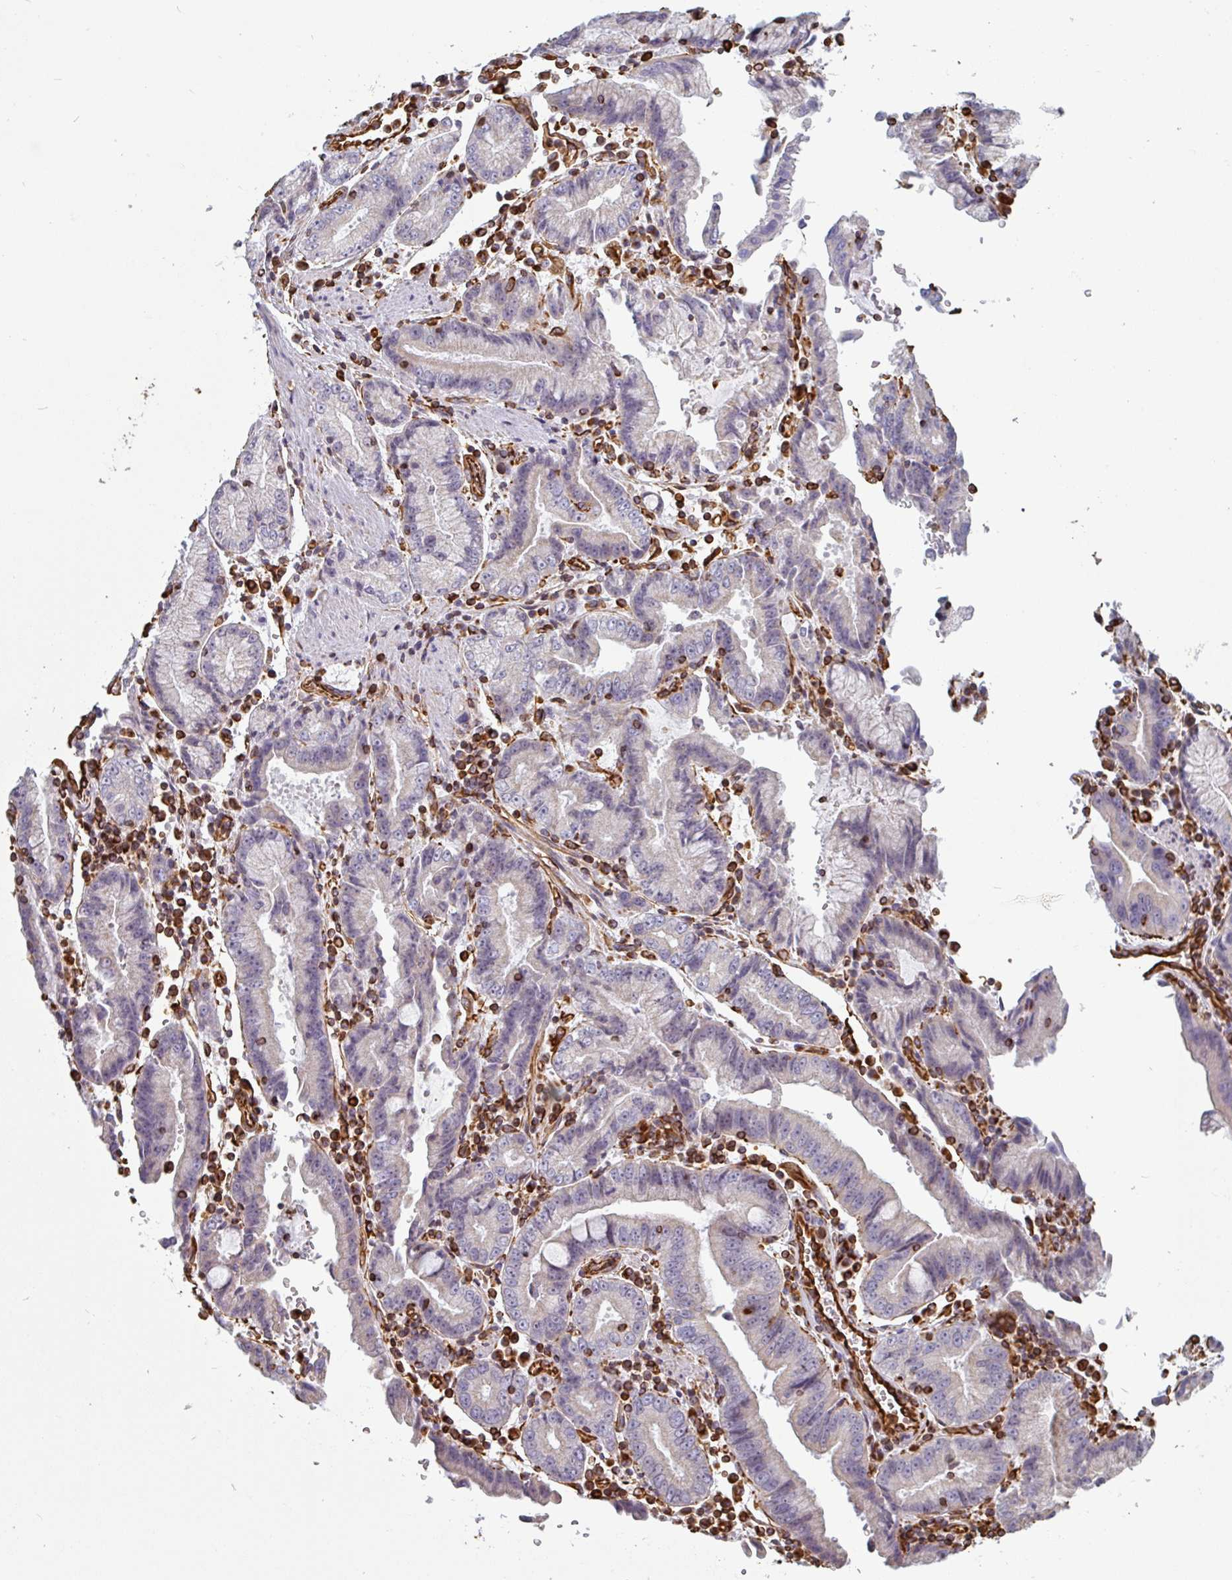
{"staining": {"intensity": "negative", "quantity": "none", "location": "none"}, "tissue": "stomach cancer", "cell_type": "Tumor cells", "image_type": "cancer", "snomed": [{"axis": "morphology", "description": "Adenocarcinoma, NOS"}, {"axis": "topography", "description": "Stomach"}], "caption": "Tumor cells show no significant staining in adenocarcinoma (stomach).", "gene": "PPFIA1", "patient": {"sex": "male", "age": 62}}